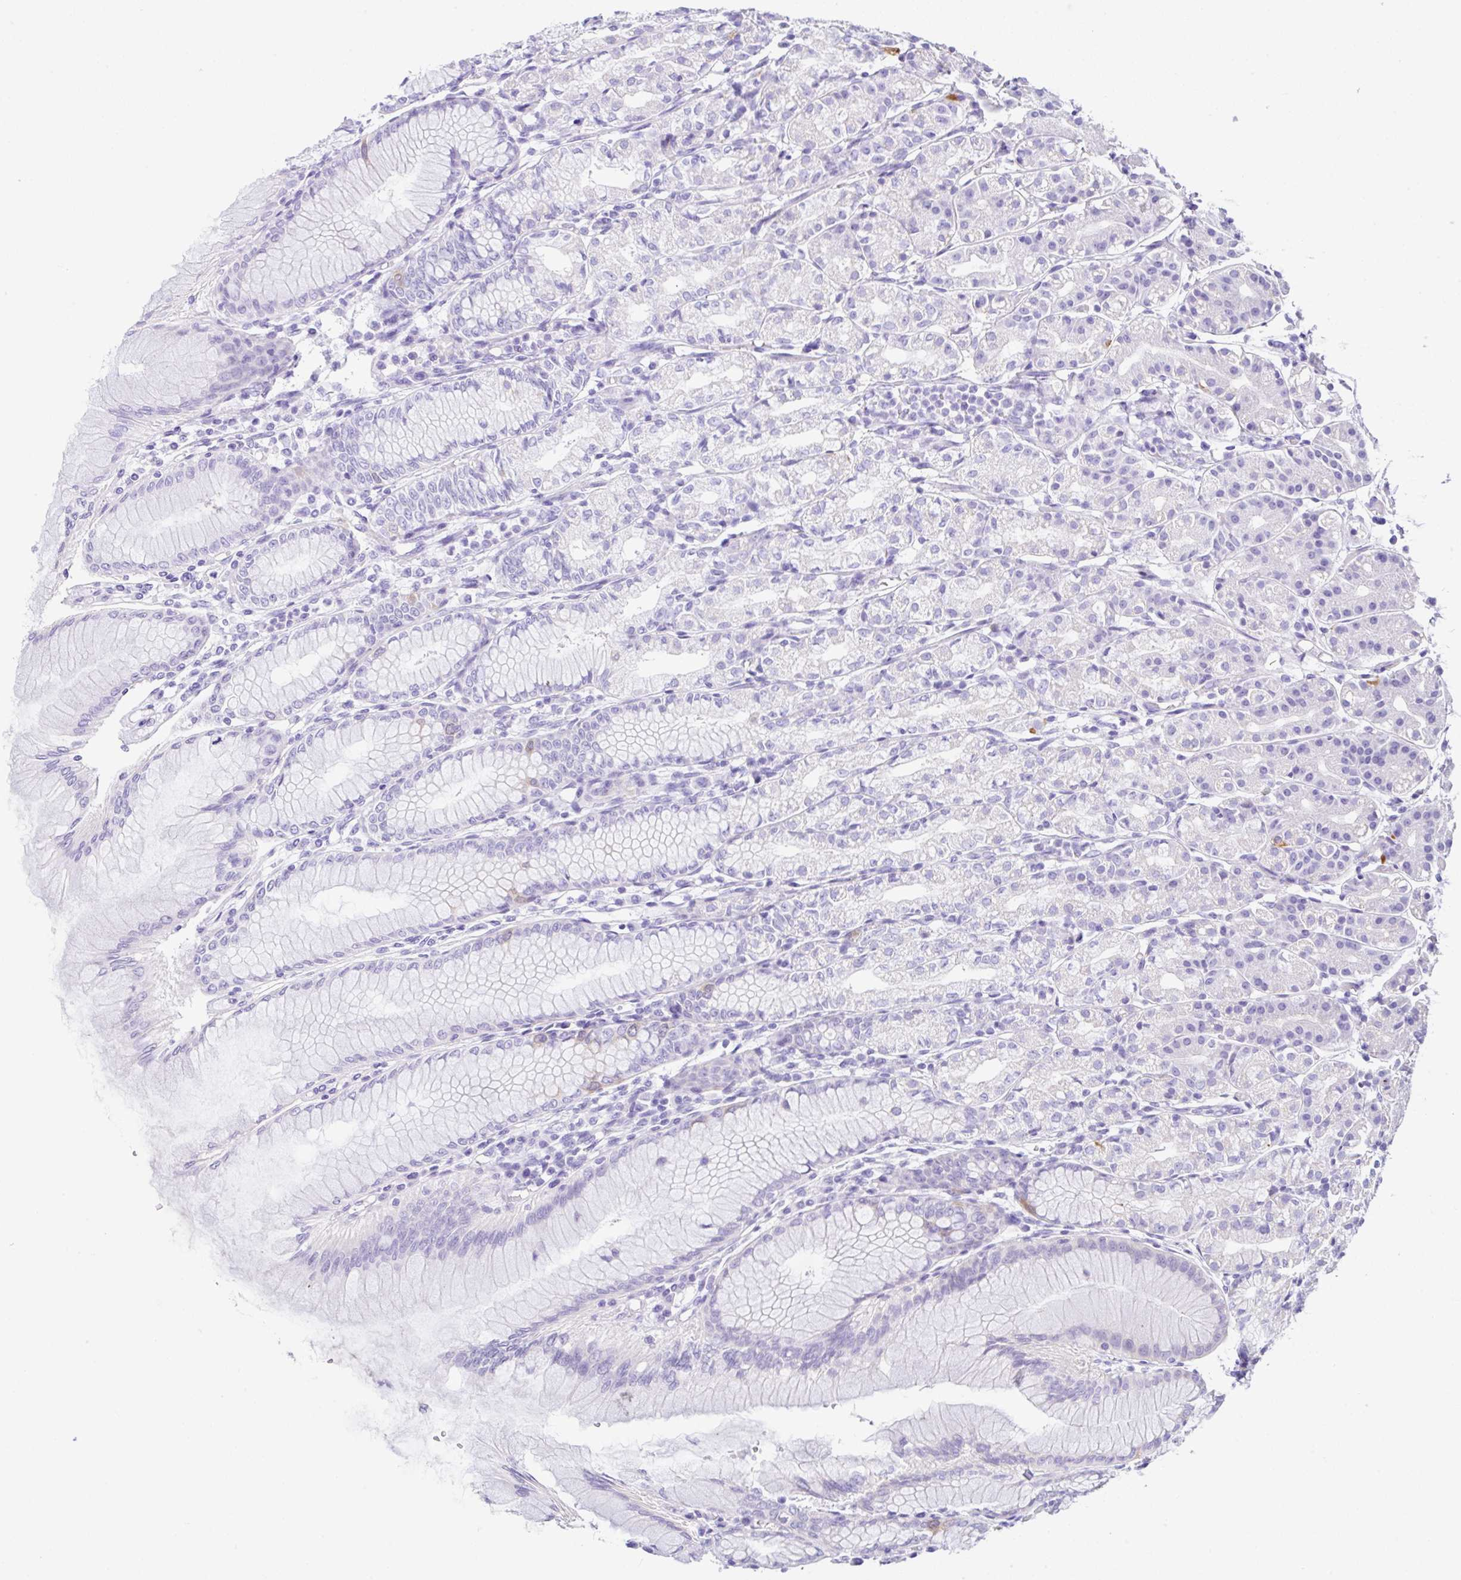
{"staining": {"intensity": "negative", "quantity": "none", "location": "none"}, "tissue": "stomach", "cell_type": "Glandular cells", "image_type": "normal", "snomed": [{"axis": "morphology", "description": "Normal tissue, NOS"}, {"axis": "topography", "description": "Stomach"}], "caption": "The IHC histopathology image has no significant expression in glandular cells of stomach. (DAB immunohistochemistry, high magnification).", "gene": "RRM2", "patient": {"sex": "female", "age": 57}}